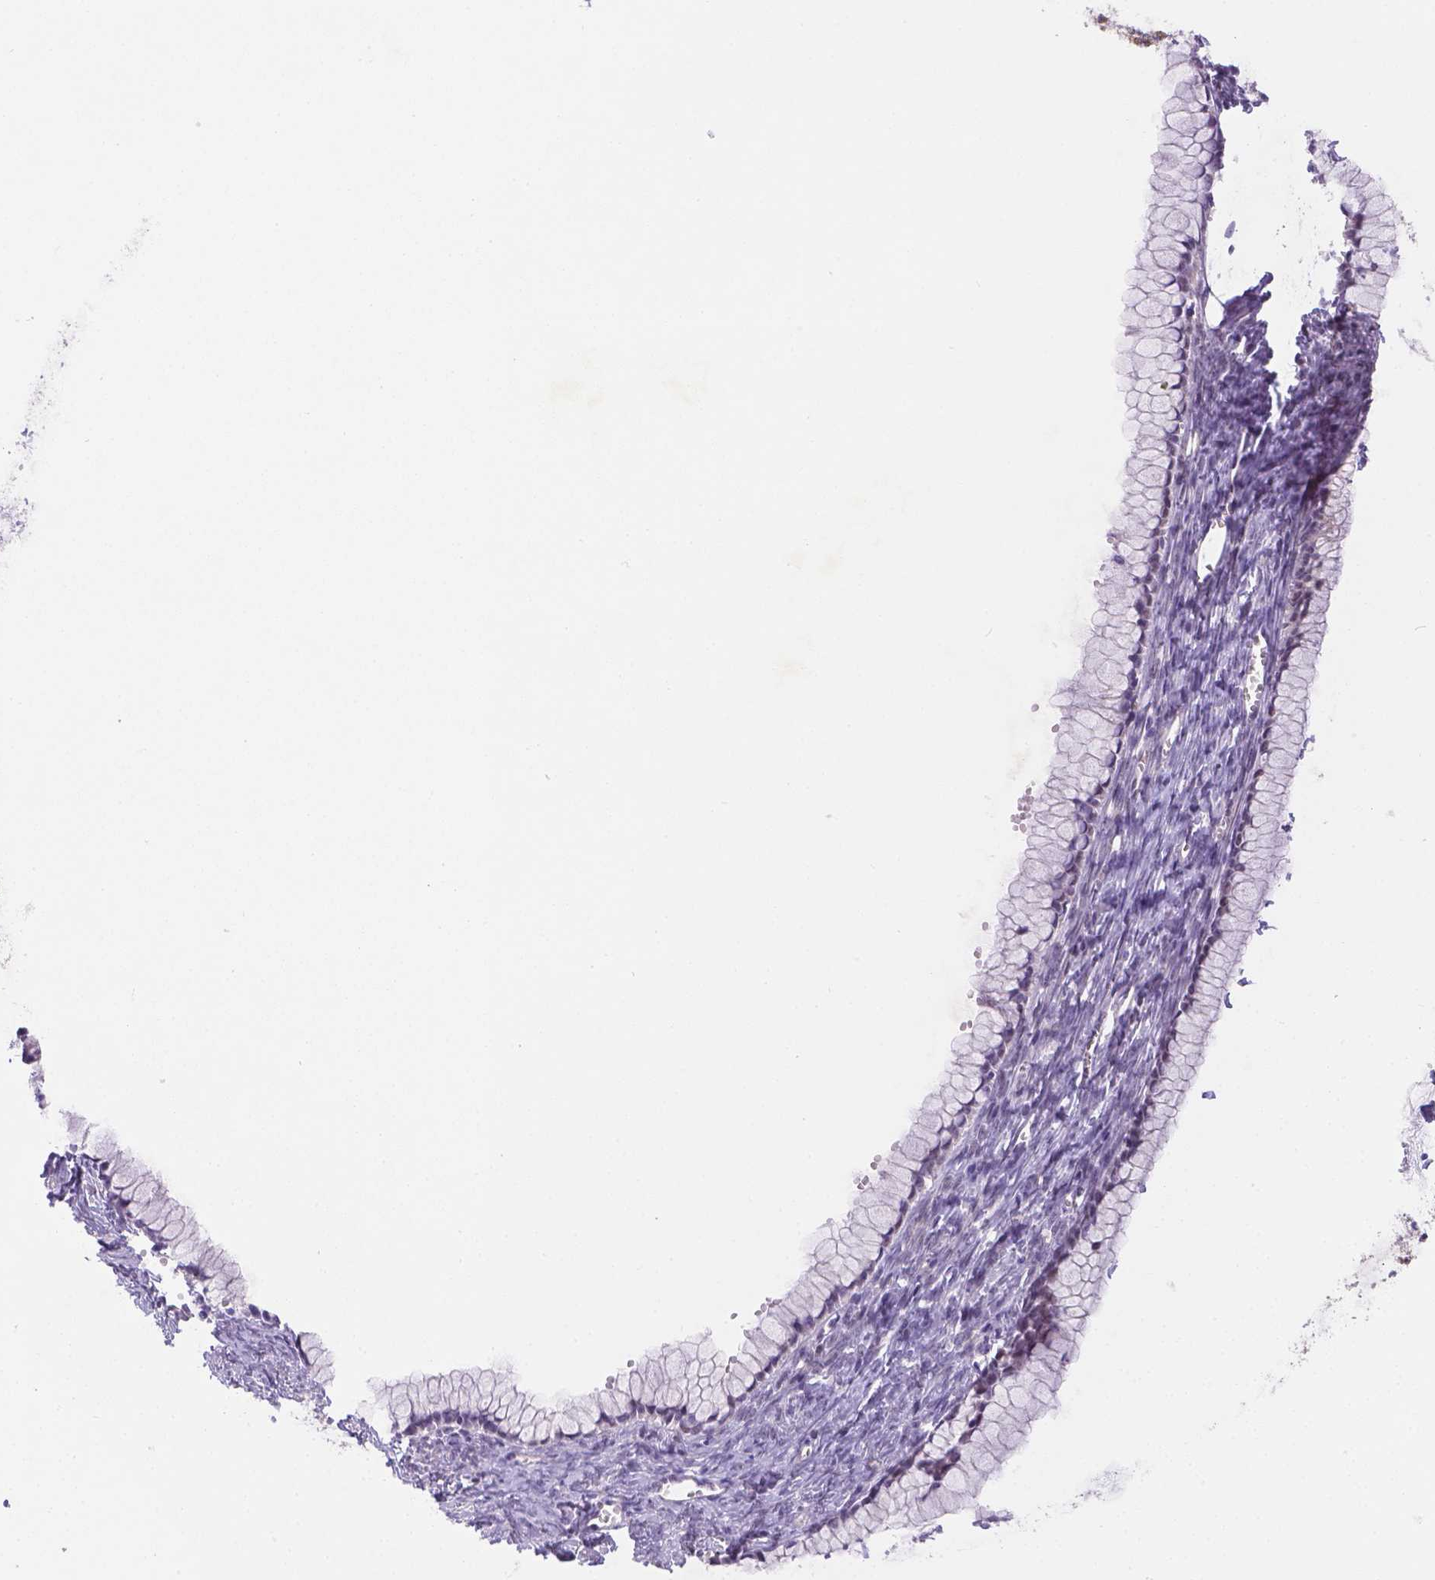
{"staining": {"intensity": "negative", "quantity": "none", "location": "none"}, "tissue": "ovarian cancer", "cell_type": "Tumor cells", "image_type": "cancer", "snomed": [{"axis": "morphology", "description": "Cystadenocarcinoma, mucinous, NOS"}, {"axis": "topography", "description": "Ovary"}], "caption": "This is a histopathology image of IHC staining of ovarian cancer, which shows no staining in tumor cells.", "gene": "CYYR1", "patient": {"sex": "female", "age": 41}}